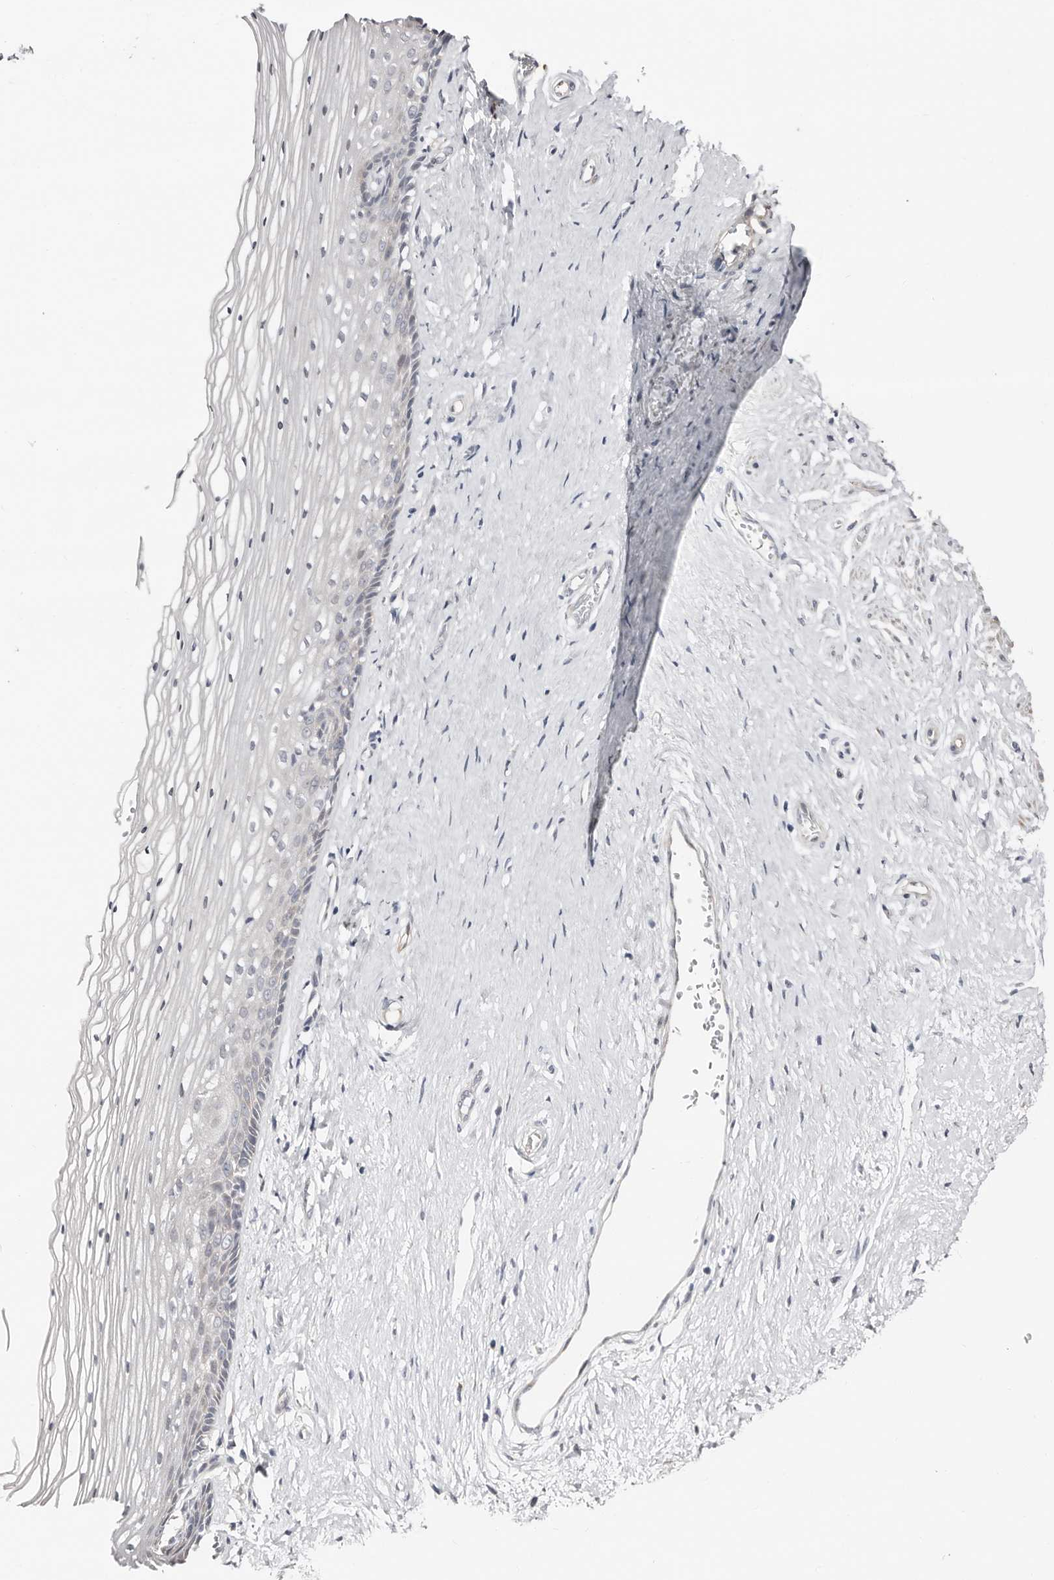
{"staining": {"intensity": "negative", "quantity": "none", "location": "none"}, "tissue": "vagina", "cell_type": "Squamous epithelial cells", "image_type": "normal", "snomed": [{"axis": "morphology", "description": "Normal tissue, NOS"}, {"axis": "topography", "description": "Vagina"}], "caption": "The immunohistochemistry image has no significant expression in squamous epithelial cells of vagina. (DAB immunohistochemistry, high magnification).", "gene": "ASRGL1", "patient": {"sex": "female", "age": 46}}